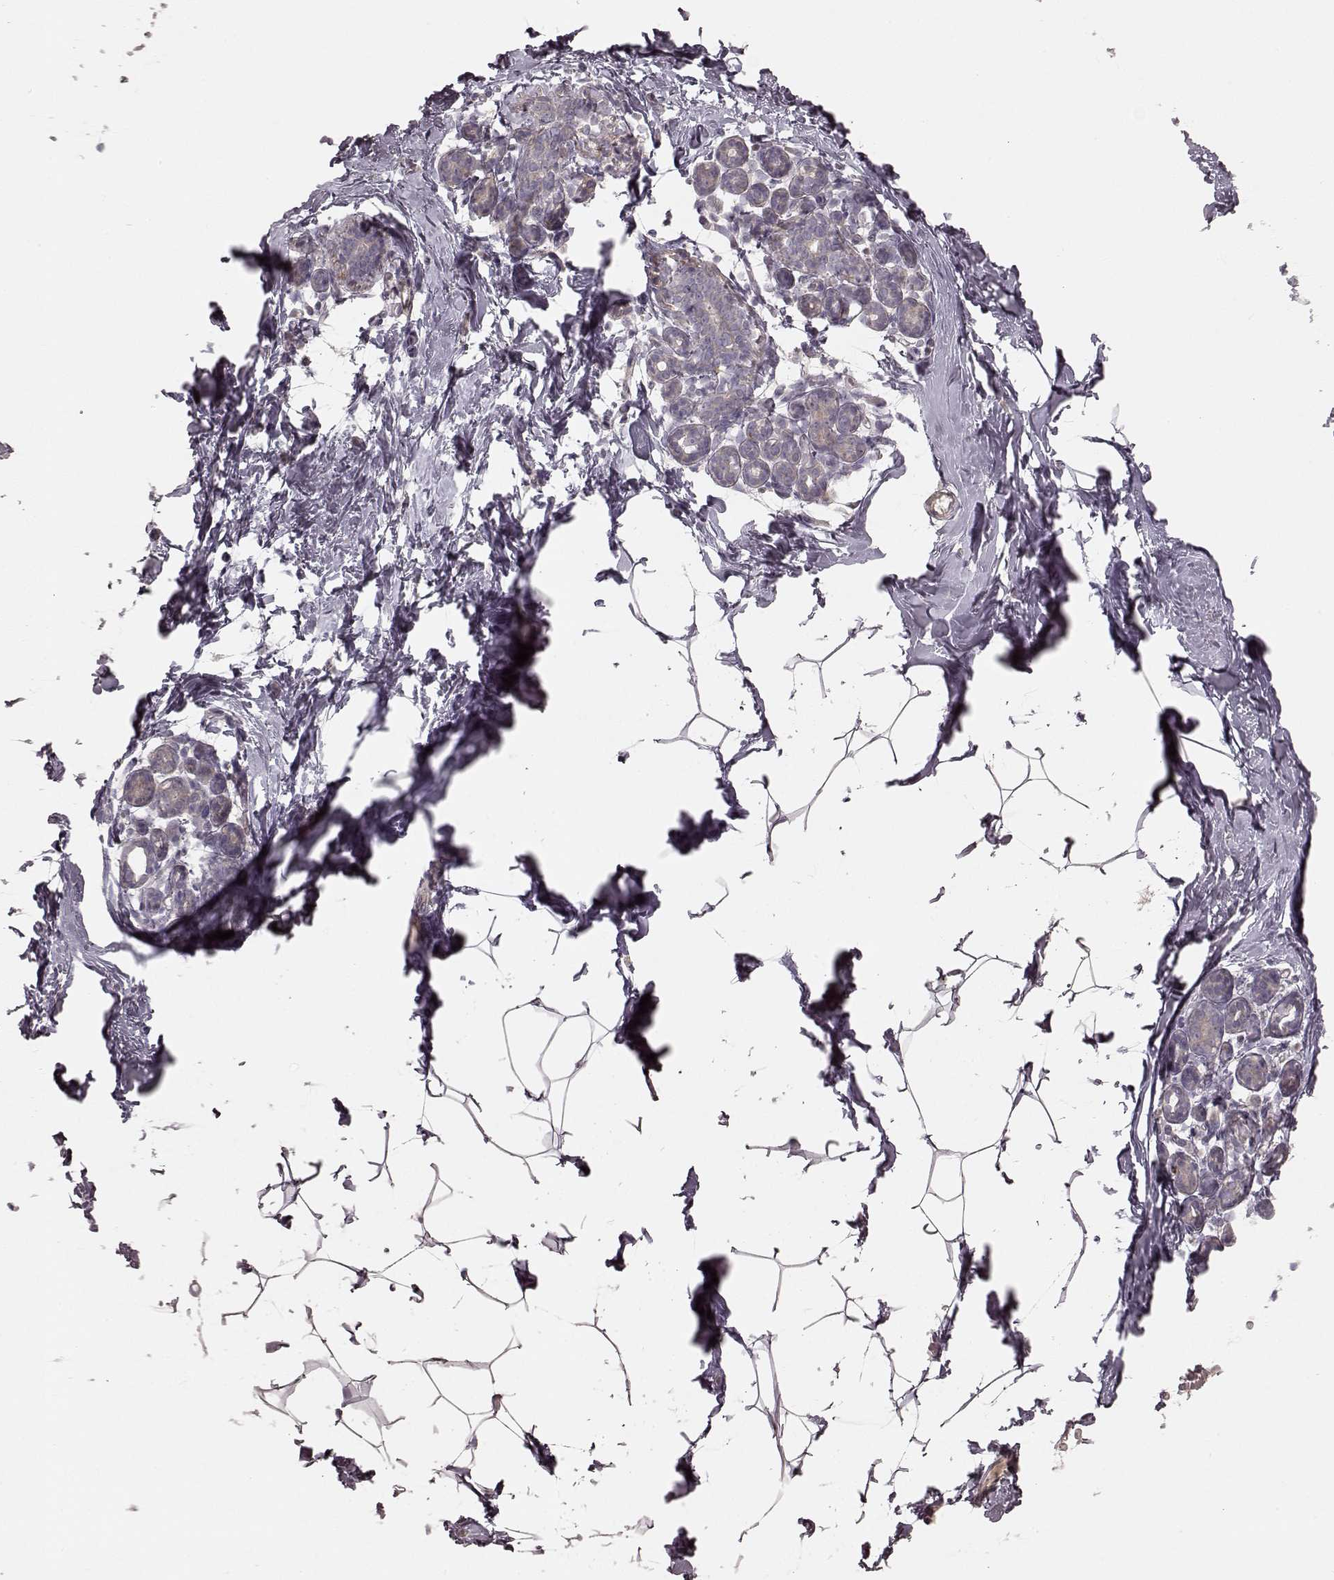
{"staining": {"intensity": "negative", "quantity": "none", "location": "none"}, "tissue": "breast", "cell_type": "Adipocytes", "image_type": "normal", "snomed": [{"axis": "morphology", "description": "Normal tissue, NOS"}, {"axis": "topography", "description": "Breast"}], "caption": "The immunohistochemistry (IHC) photomicrograph has no significant positivity in adipocytes of breast.", "gene": "KCNJ9", "patient": {"sex": "female", "age": 32}}